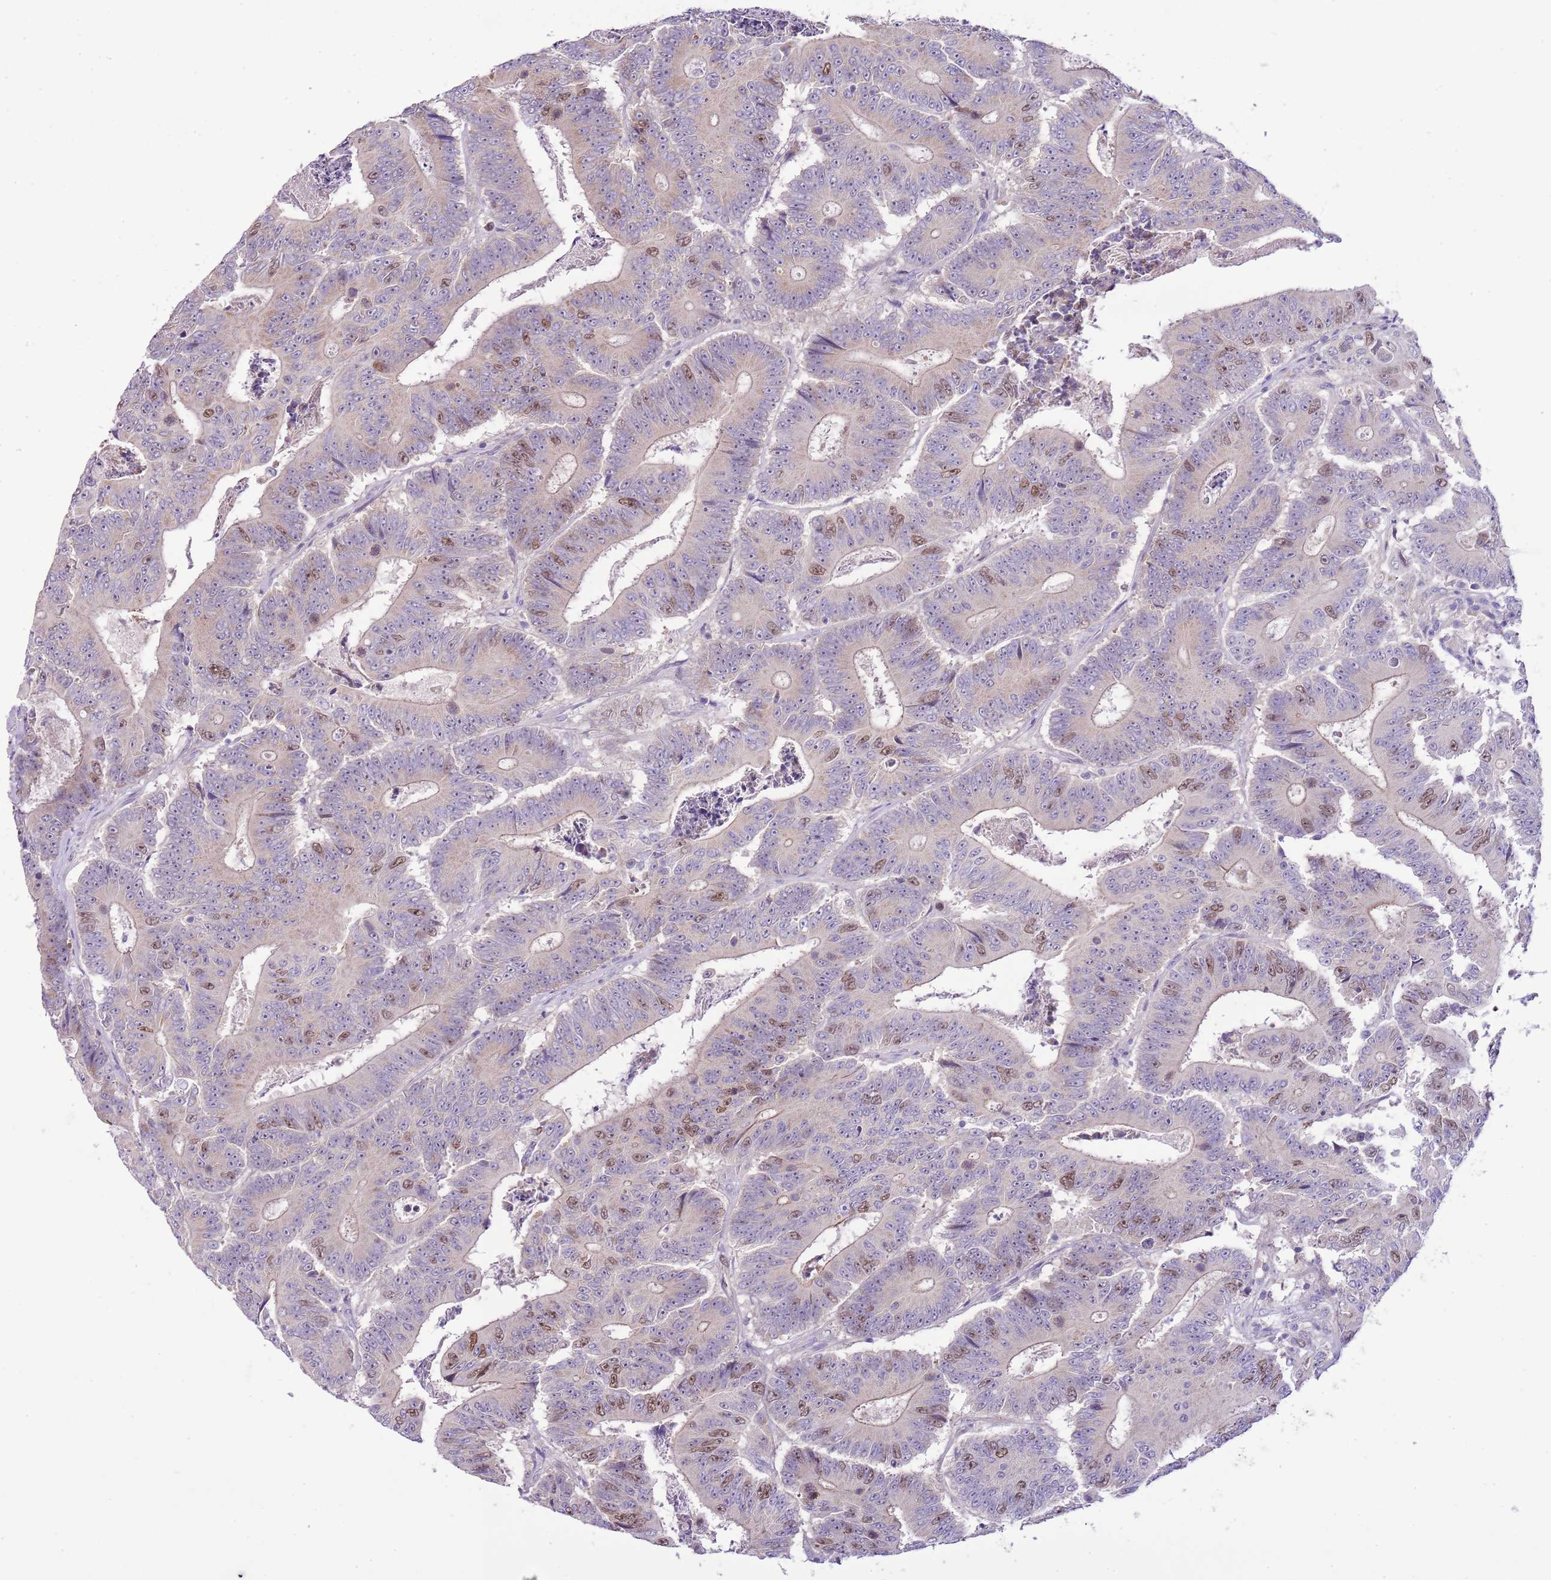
{"staining": {"intensity": "moderate", "quantity": "<25%", "location": "nuclear"}, "tissue": "colorectal cancer", "cell_type": "Tumor cells", "image_type": "cancer", "snomed": [{"axis": "morphology", "description": "Adenocarcinoma, NOS"}, {"axis": "topography", "description": "Colon"}], "caption": "IHC staining of adenocarcinoma (colorectal), which reveals low levels of moderate nuclear expression in approximately <25% of tumor cells indicating moderate nuclear protein staining. The staining was performed using DAB (brown) for protein detection and nuclei were counterstained in hematoxylin (blue).", "gene": "FBRSL1", "patient": {"sex": "male", "age": 83}}